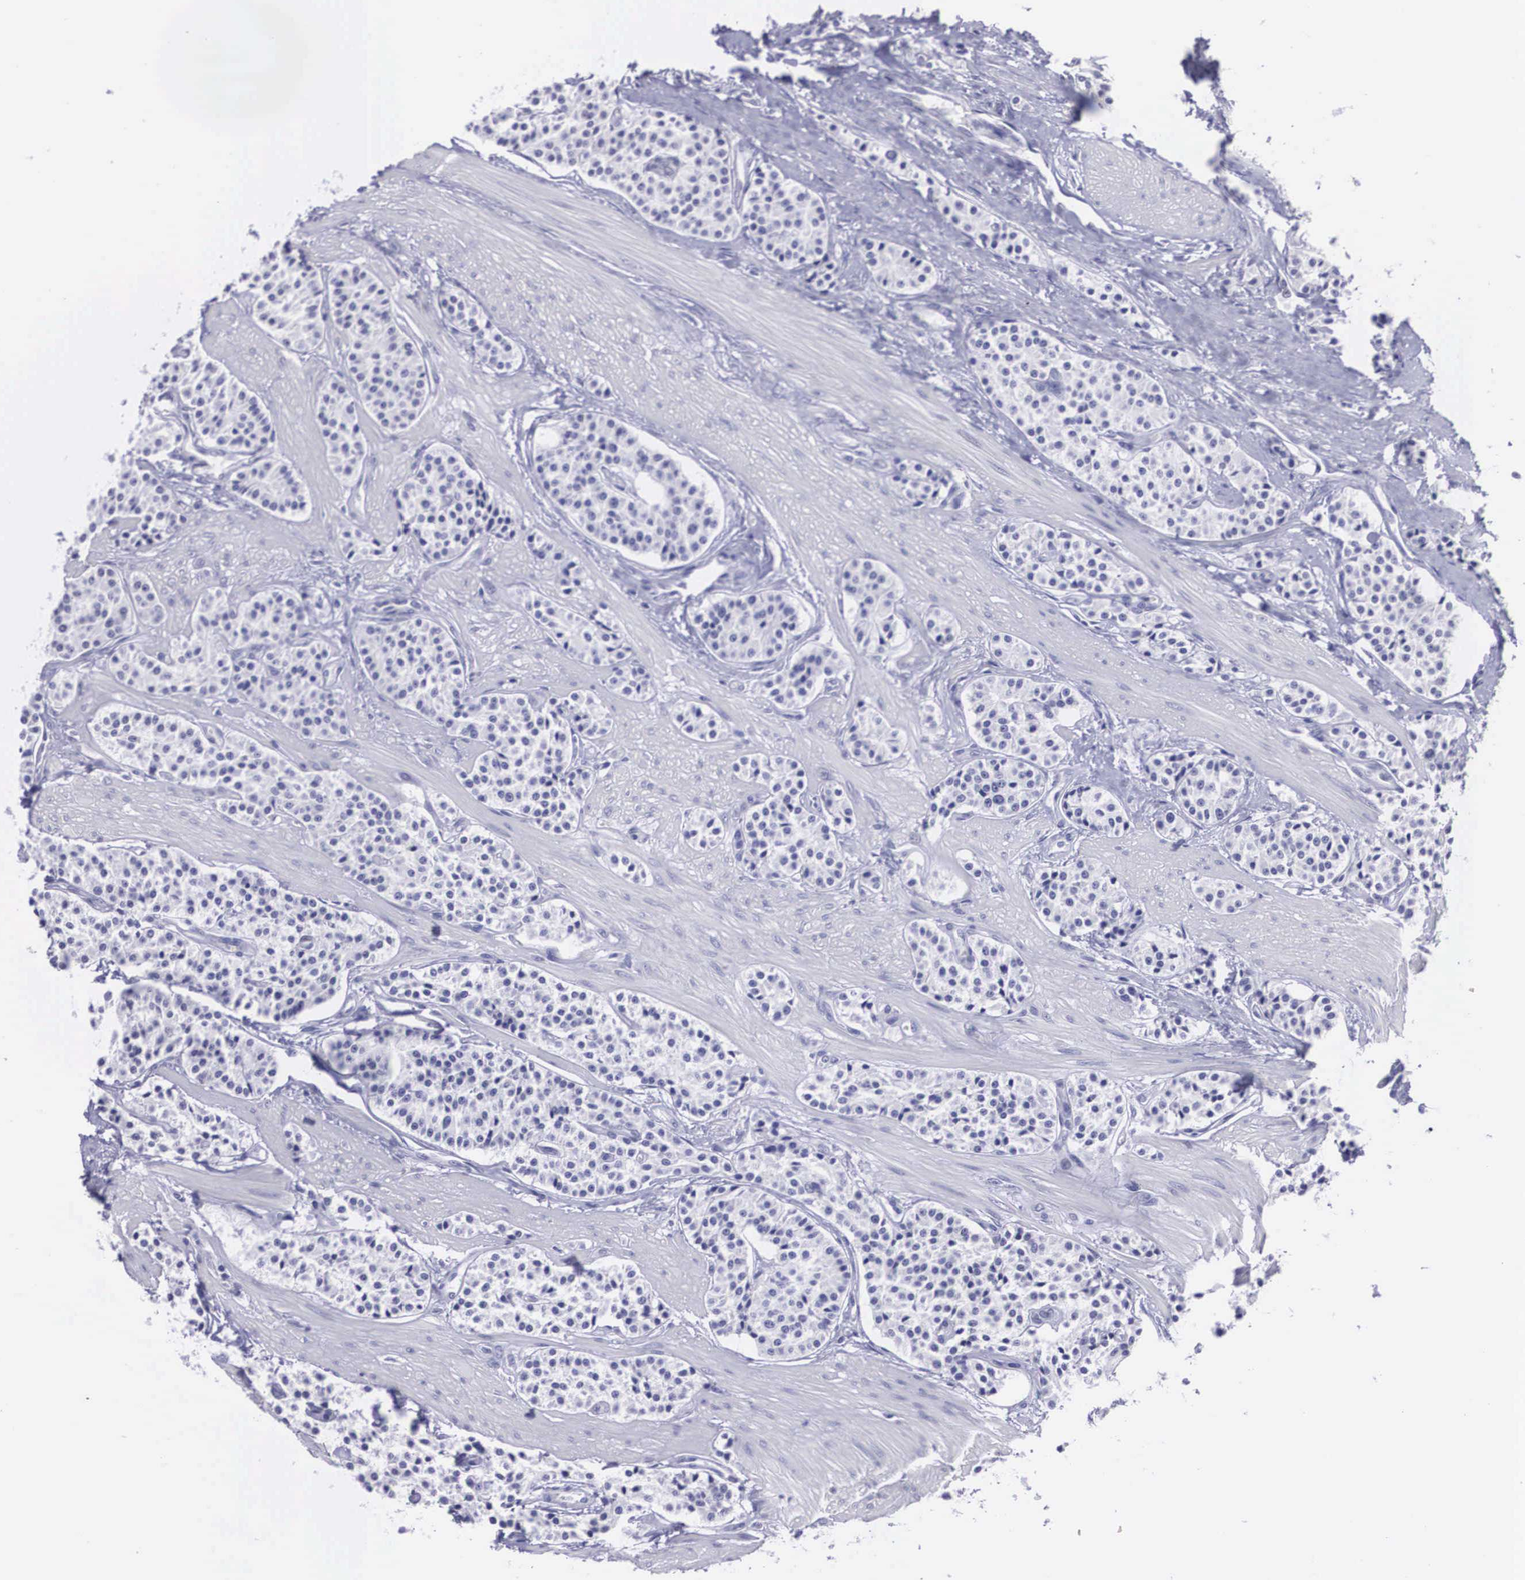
{"staining": {"intensity": "negative", "quantity": "none", "location": "none"}, "tissue": "carcinoid", "cell_type": "Tumor cells", "image_type": "cancer", "snomed": [{"axis": "morphology", "description": "Carcinoid, malignant, NOS"}, {"axis": "topography", "description": "Stomach"}], "caption": "The immunohistochemistry (IHC) histopathology image has no significant expression in tumor cells of carcinoid tissue.", "gene": "C22orf31", "patient": {"sex": "female", "age": 76}}